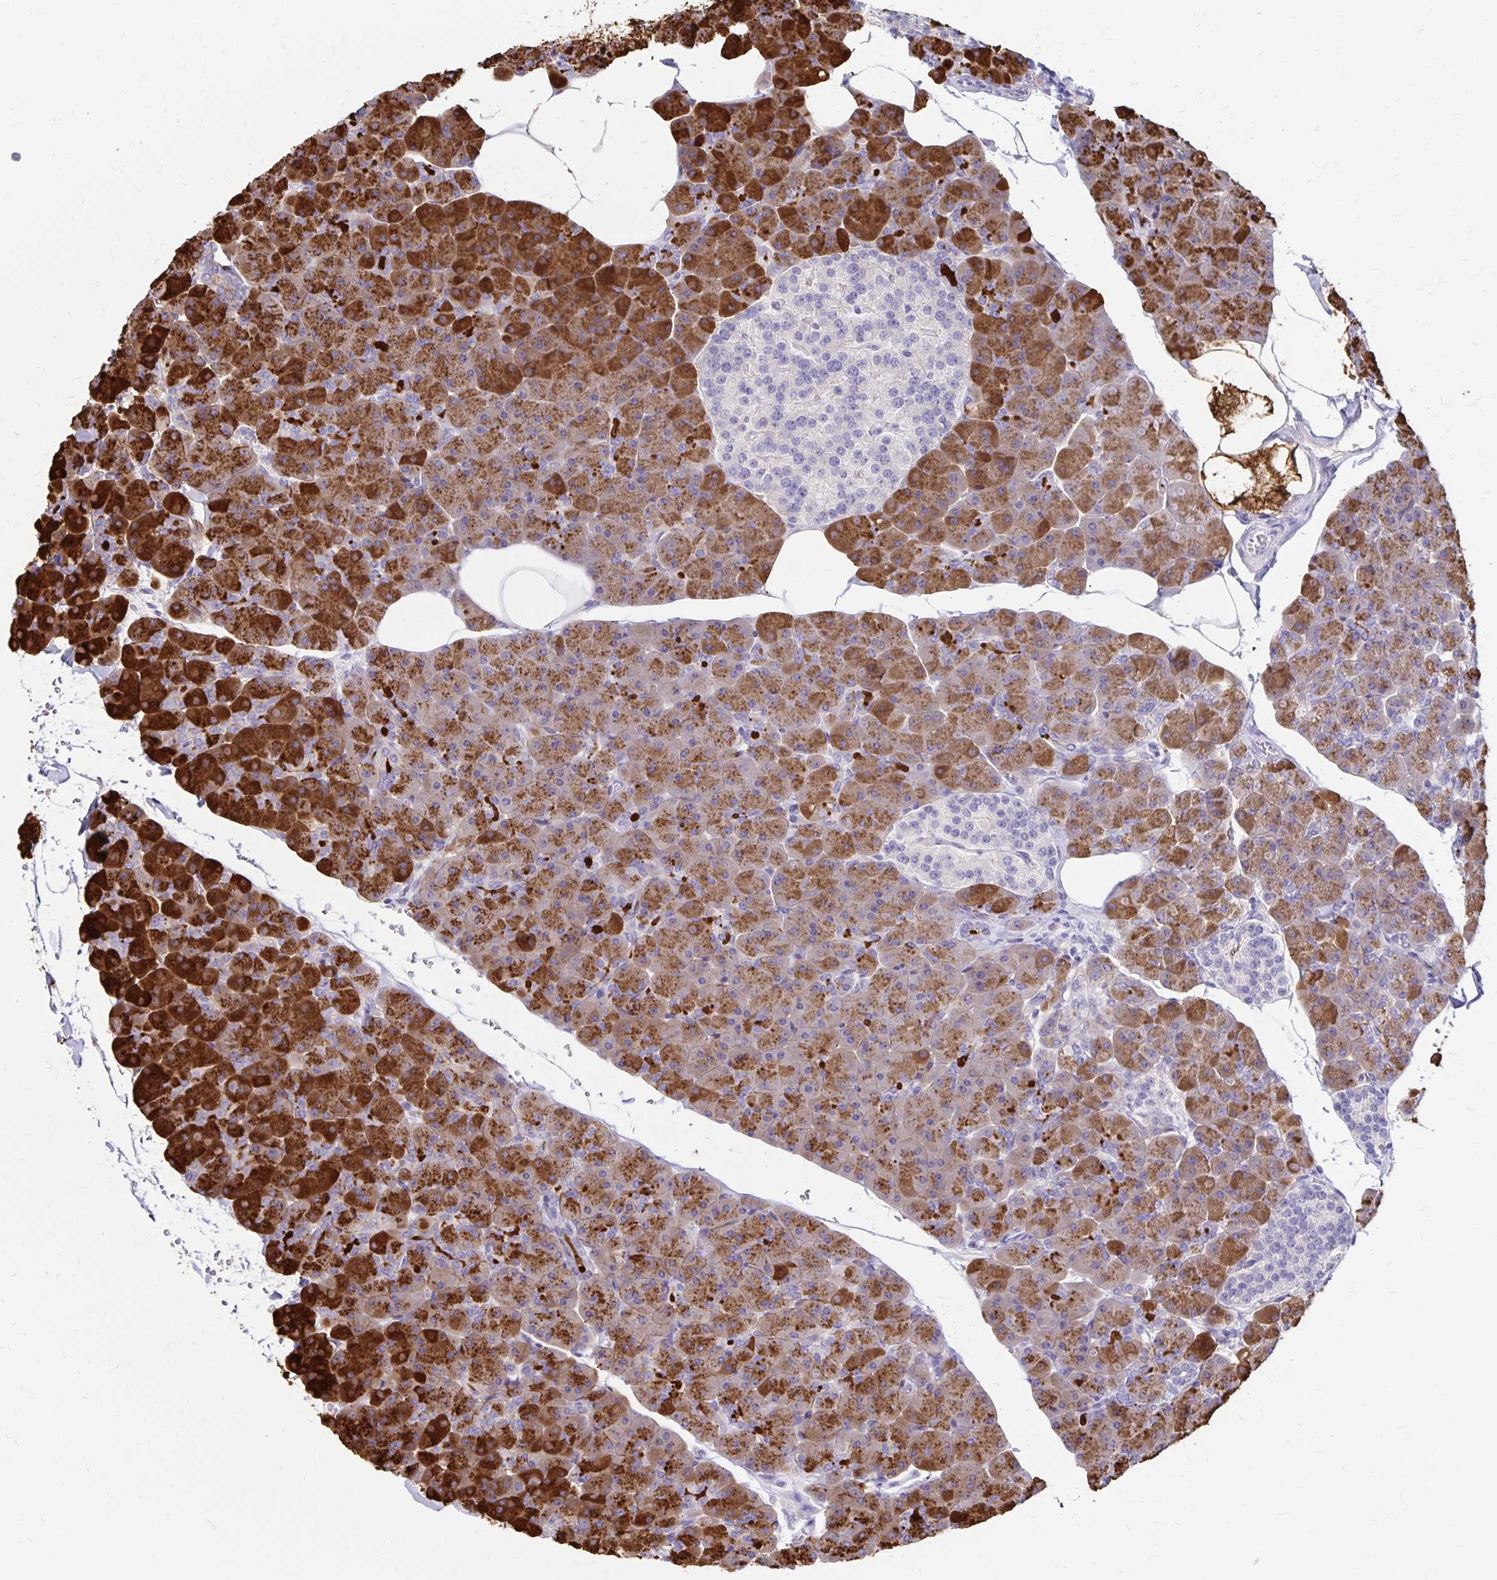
{"staining": {"intensity": "strong", "quantity": ">75%", "location": "cytoplasmic/membranous"}, "tissue": "pancreas", "cell_type": "Exocrine glandular cells", "image_type": "normal", "snomed": [{"axis": "morphology", "description": "Normal tissue, NOS"}, {"axis": "topography", "description": "Pancreas"}], "caption": "Pancreas stained for a protein (brown) demonstrates strong cytoplasmic/membranous positive positivity in about >75% of exocrine glandular cells.", "gene": "TNS3", "patient": {"sex": "male", "age": 35}}